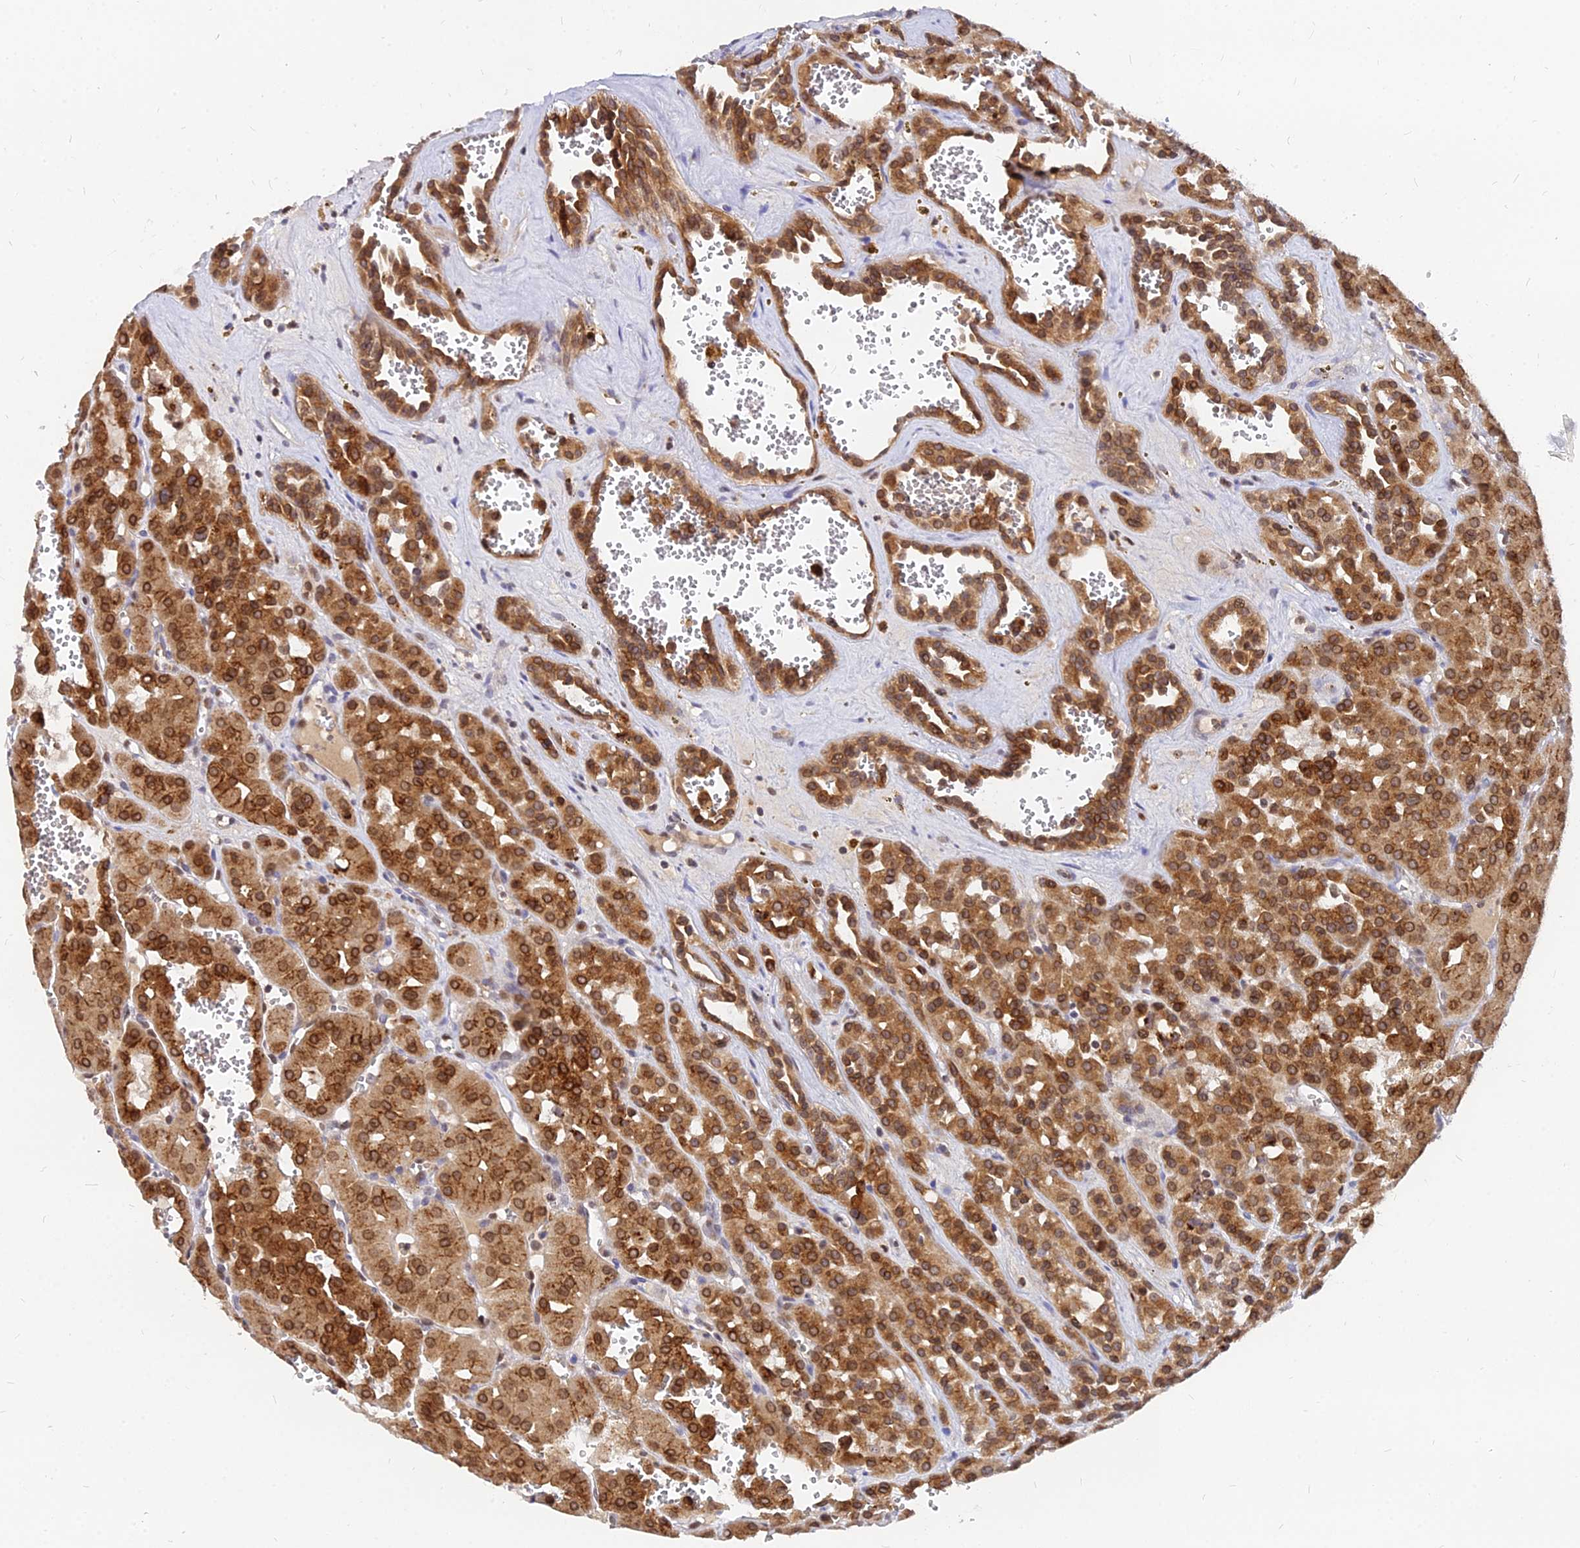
{"staining": {"intensity": "strong", "quantity": ">75%", "location": "cytoplasmic/membranous,nuclear"}, "tissue": "renal cancer", "cell_type": "Tumor cells", "image_type": "cancer", "snomed": [{"axis": "morphology", "description": "Carcinoma, NOS"}, {"axis": "topography", "description": "Kidney"}], "caption": "Protein positivity by immunohistochemistry exhibits strong cytoplasmic/membranous and nuclear positivity in approximately >75% of tumor cells in renal carcinoma.", "gene": "RNF121", "patient": {"sex": "female", "age": 75}}